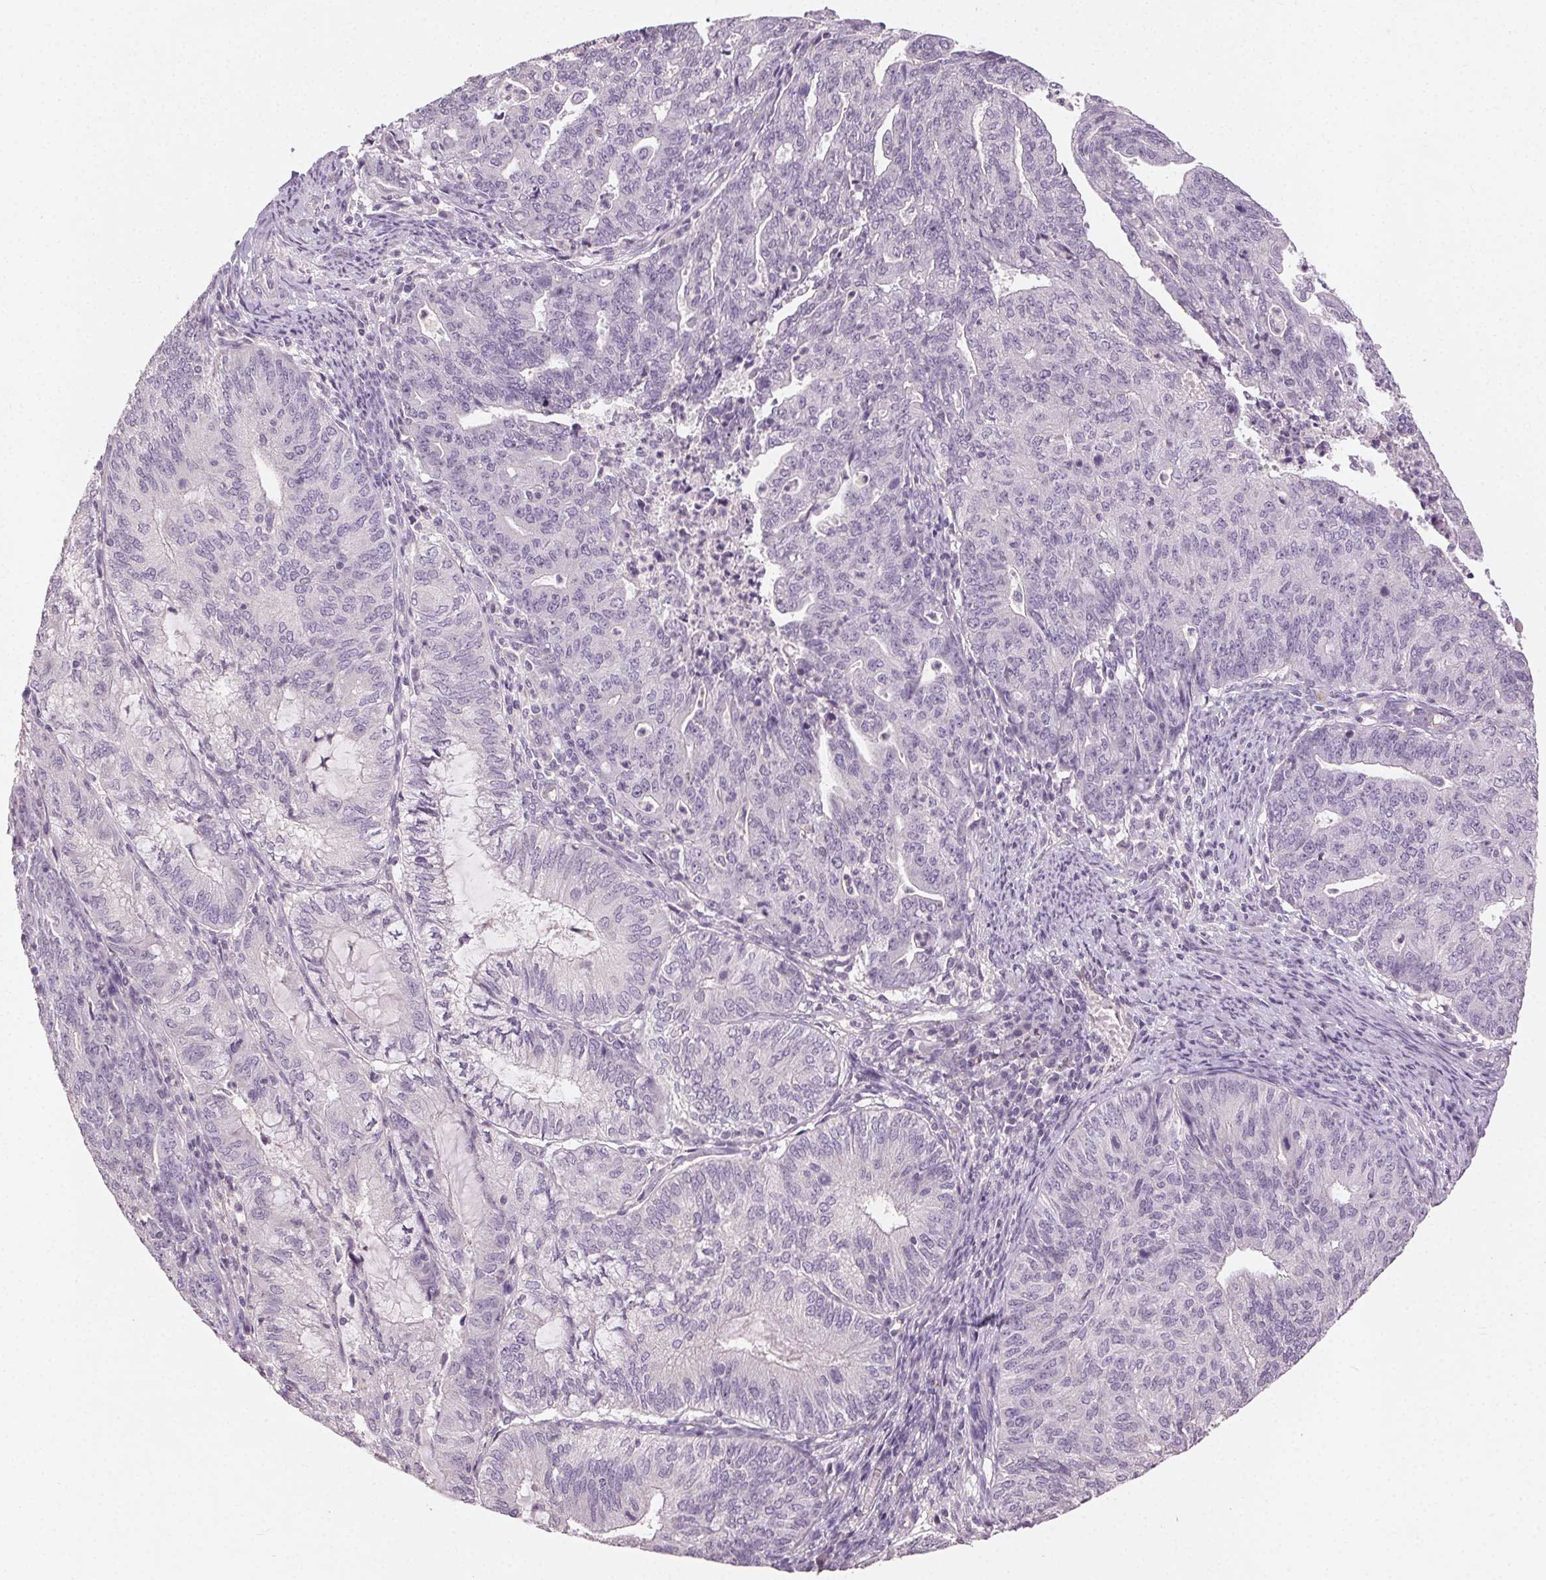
{"staining": {"intensity": "negative", "quantity": "none", "location": "none"}, "tissue": "endometrial cancer", "cell_type": "Tumor cells", "image_type": "cancer", "snomed": [{"axis": "morphology", "description": "Adenocarcinoma, NOS"}, {"axis": "topography", "description": "Endometrium"}], "caption": "Tumor cells show no significant expression in endometrial cancer.", "gene": "CLTRN", "patient": {"sex": "female", "age": 82}}